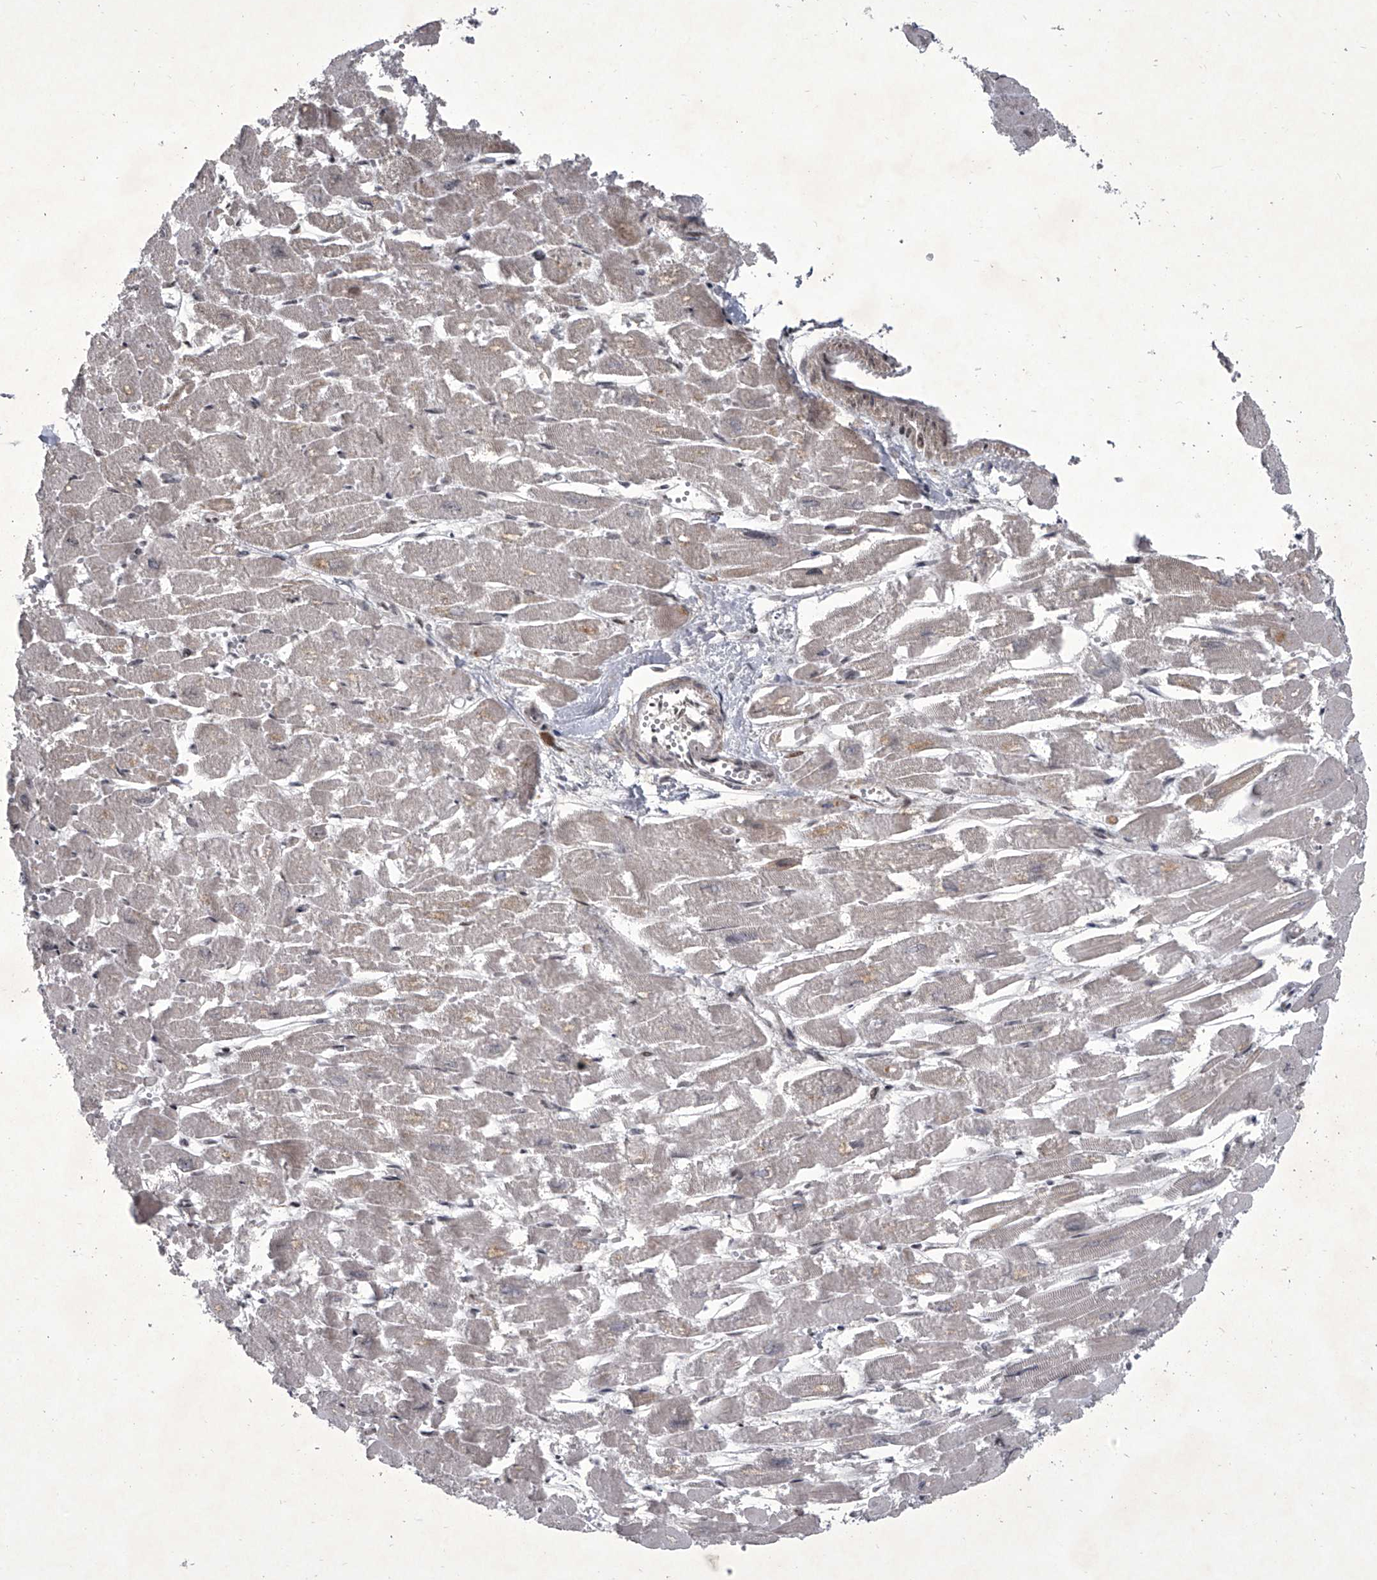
{"staining": {"intensity": "moderate", "quantity": "25%-75%", "location": "cytoplasmic/membranous"}, "tissue": "heart muscle", "cell_type": "Cardiomyocytes", "image_type": "normal", "snomed": [{"axis": "morphology", "description": "Normal tissue, NOS"}, {"axis": "topography", "description": "Heart"}], "caption": "Protein staining exhibits moderate cytoplasmic/membranous staining in about 25%-75% of cardiomyocytes in benign heart muscle. The staining was performed using DAB (3,3'-diaminobenzidine), with brown indicating positive protein expression. Nuclei are stained blue with hematoxylin.", "gene": "MLLT1", "patient": {"sex": "male", "age": 54}}